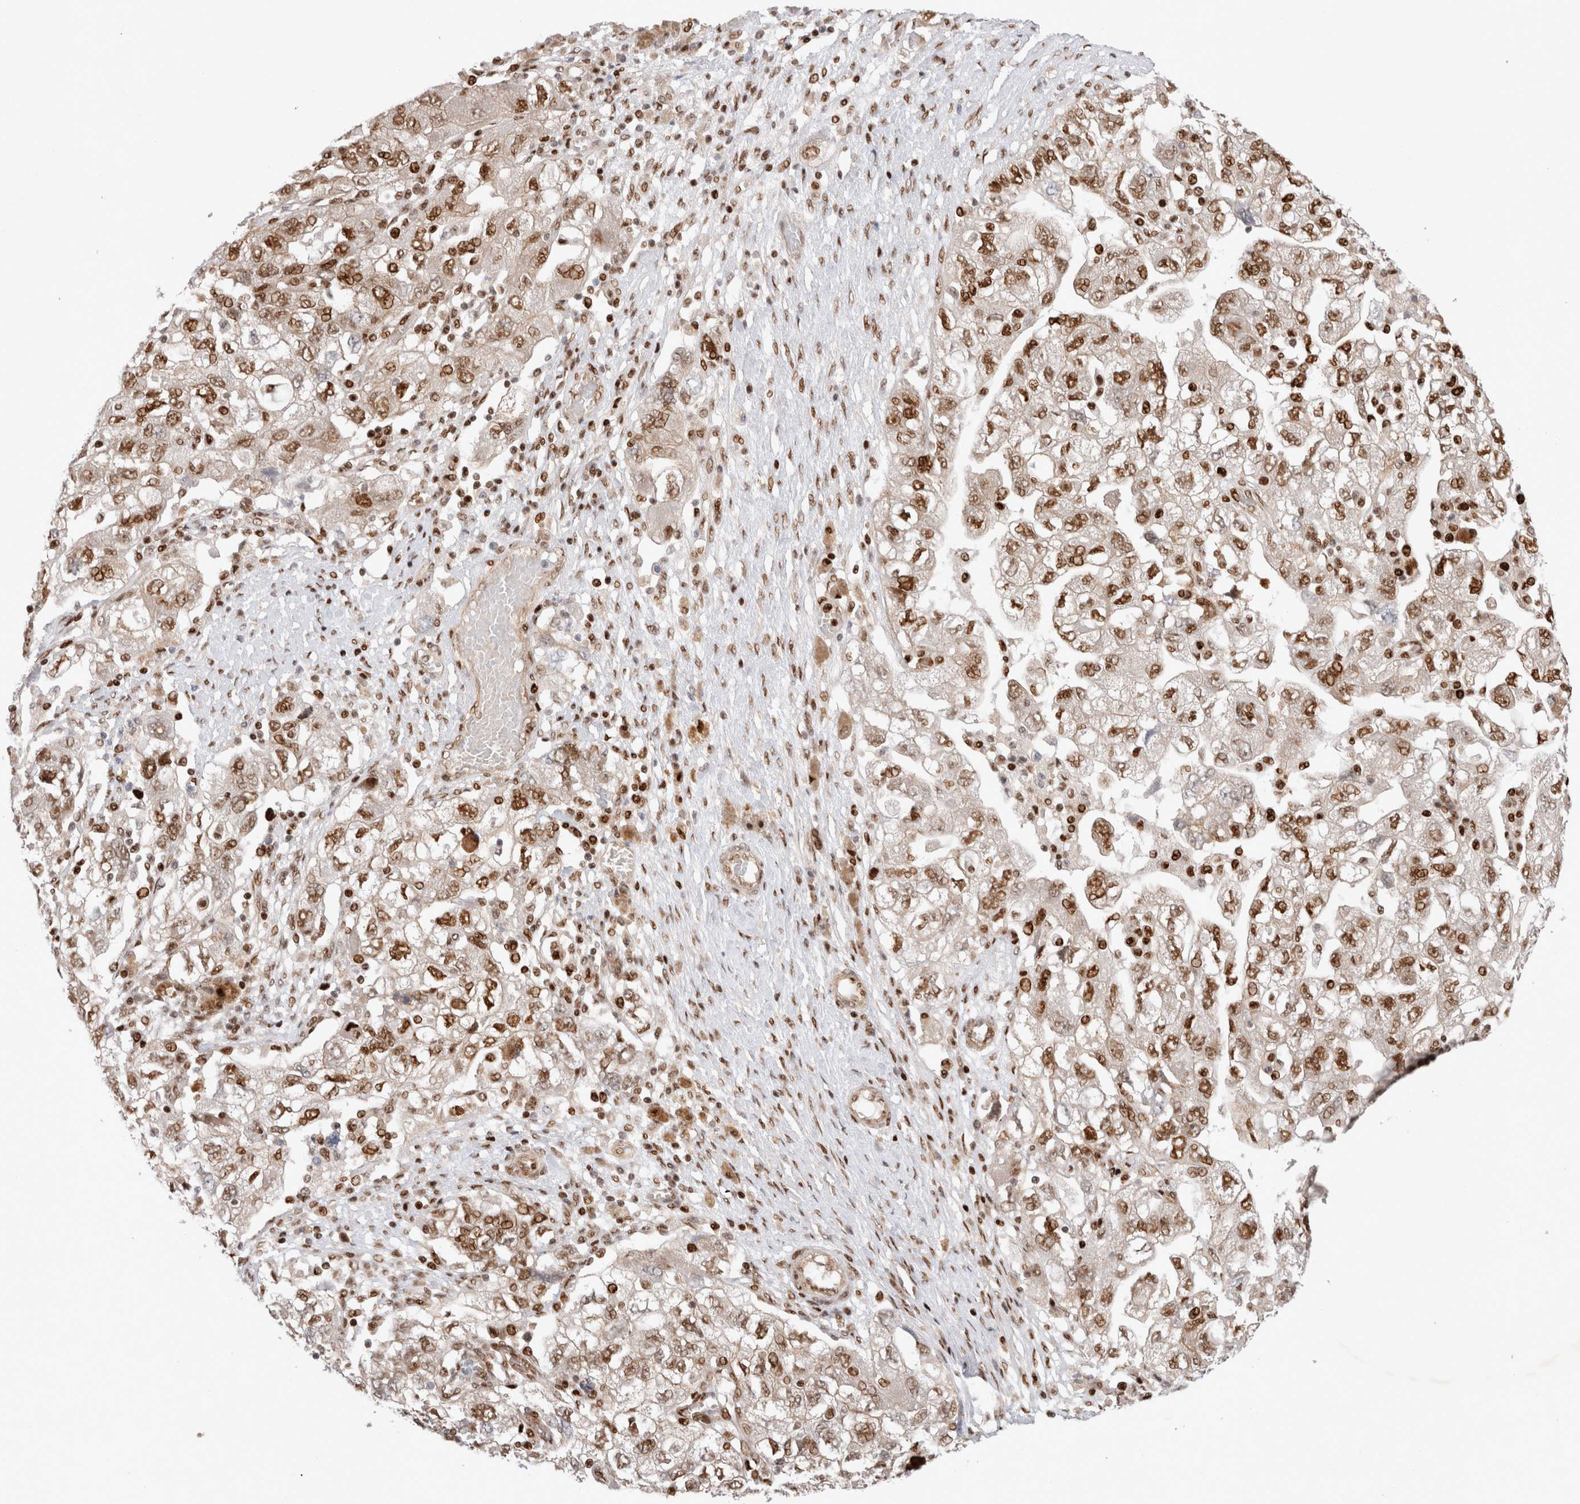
{"staining": {"intensity": "moderate", "quantity": ">75%", "location": "nuclear"}, "tissue": "ovarian cancer", "cell_type": "Tumor cells", "image_type": "cancer", "snomed": [{"axis": "morphology", "description": "Carcinoma, NOS"}, {"axis": "morphology", "description": "Cystadenocarcinoma, serous, NOS"}, {"axis": "topography", "description": "Ovary"}], "caption": "Ovarian cancer was stained to show a protein in brown. There is medium levels of moderate nuclear staining in about >75% of tumor cells. (IHC, brightfield microscopy, high magnification).", "gene": "TCF4", "patient": {"sex": "female", "age": 69}}